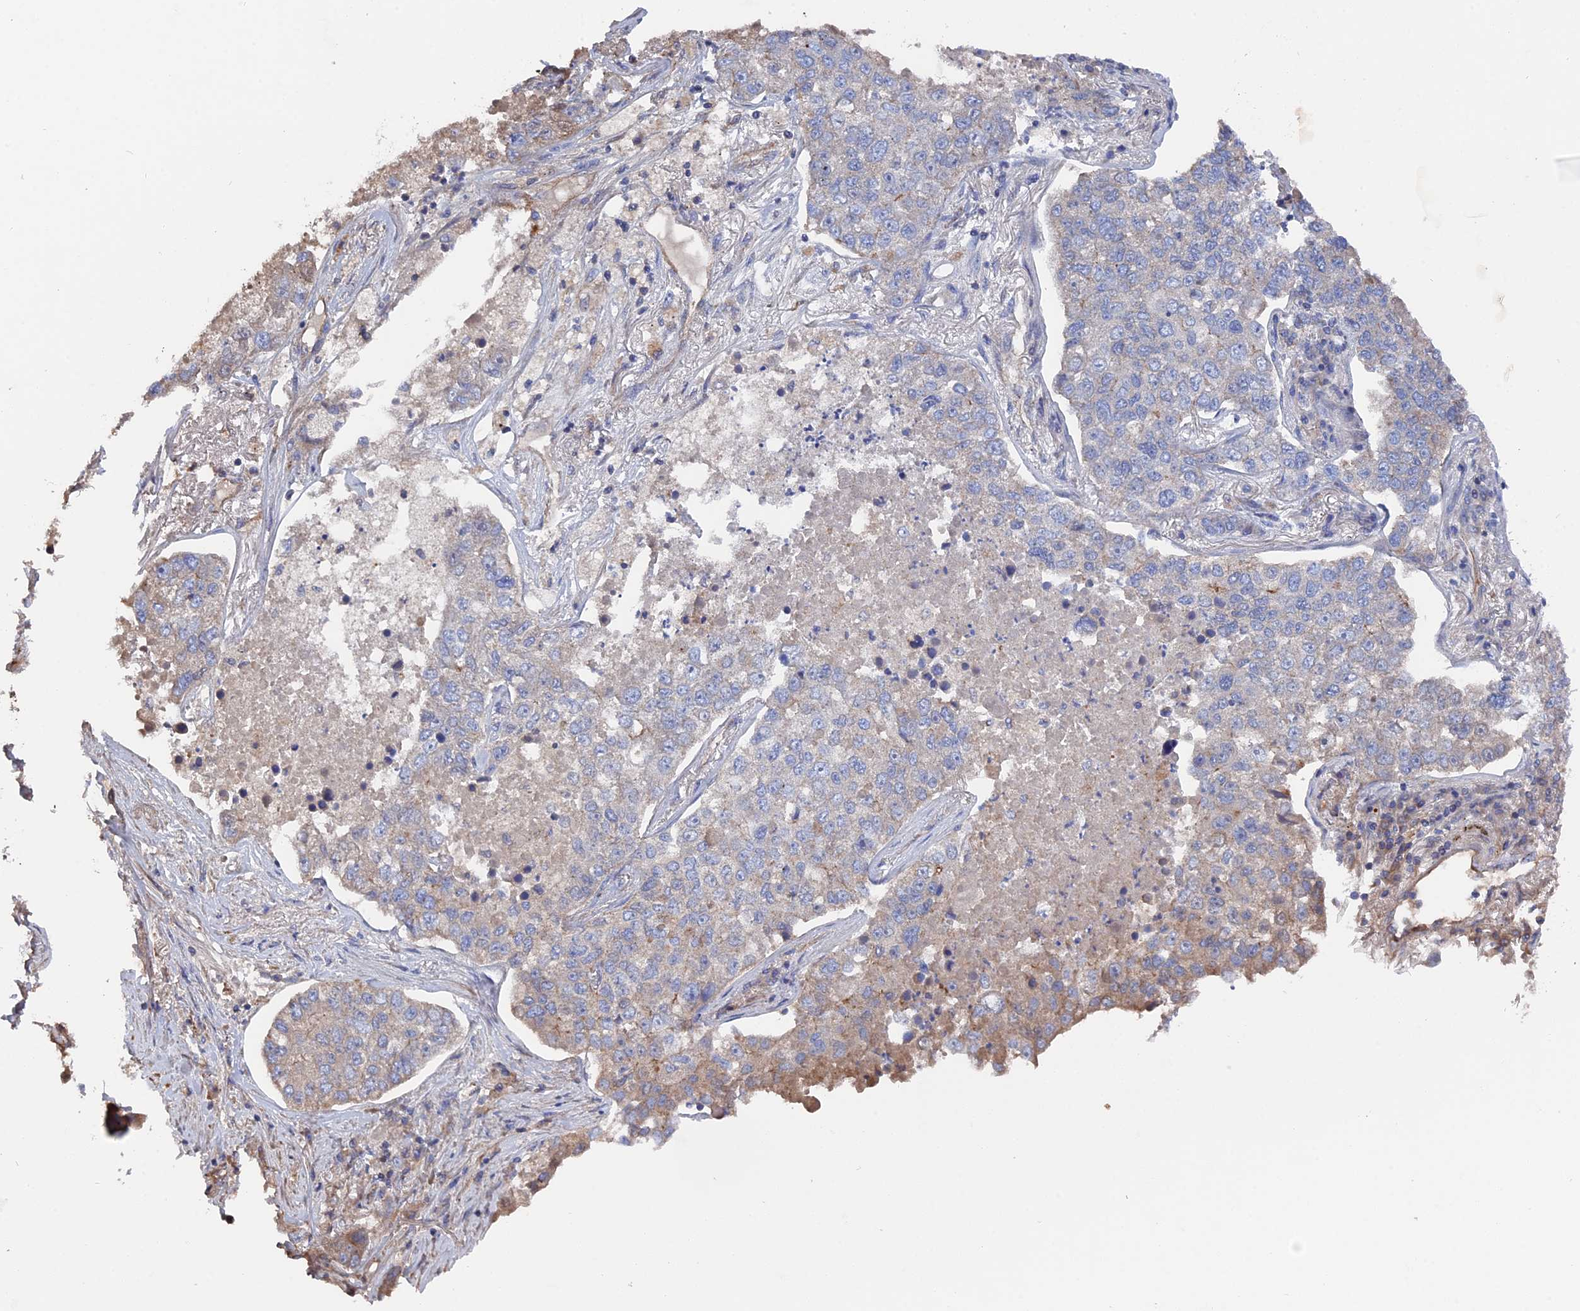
{"staining": {"intensity": "weak", "quantity": "<25%", "location": "cytoplasmic/membranous"}, "tissue": "lung cancer", "cell_type": "Tumor cells", "image_type": "cancer", "snomed": [{"axis": "morphology", "description": "Adenocarcinoma, NOS"}, {"axis": "topography", "description": "Lung"}], "caption": "Image shows no significant protein expression in tumor cells of adenocarcinoma (lung).", "gene": "SMG9", "patient": {"sex": "male", "age": 49}}